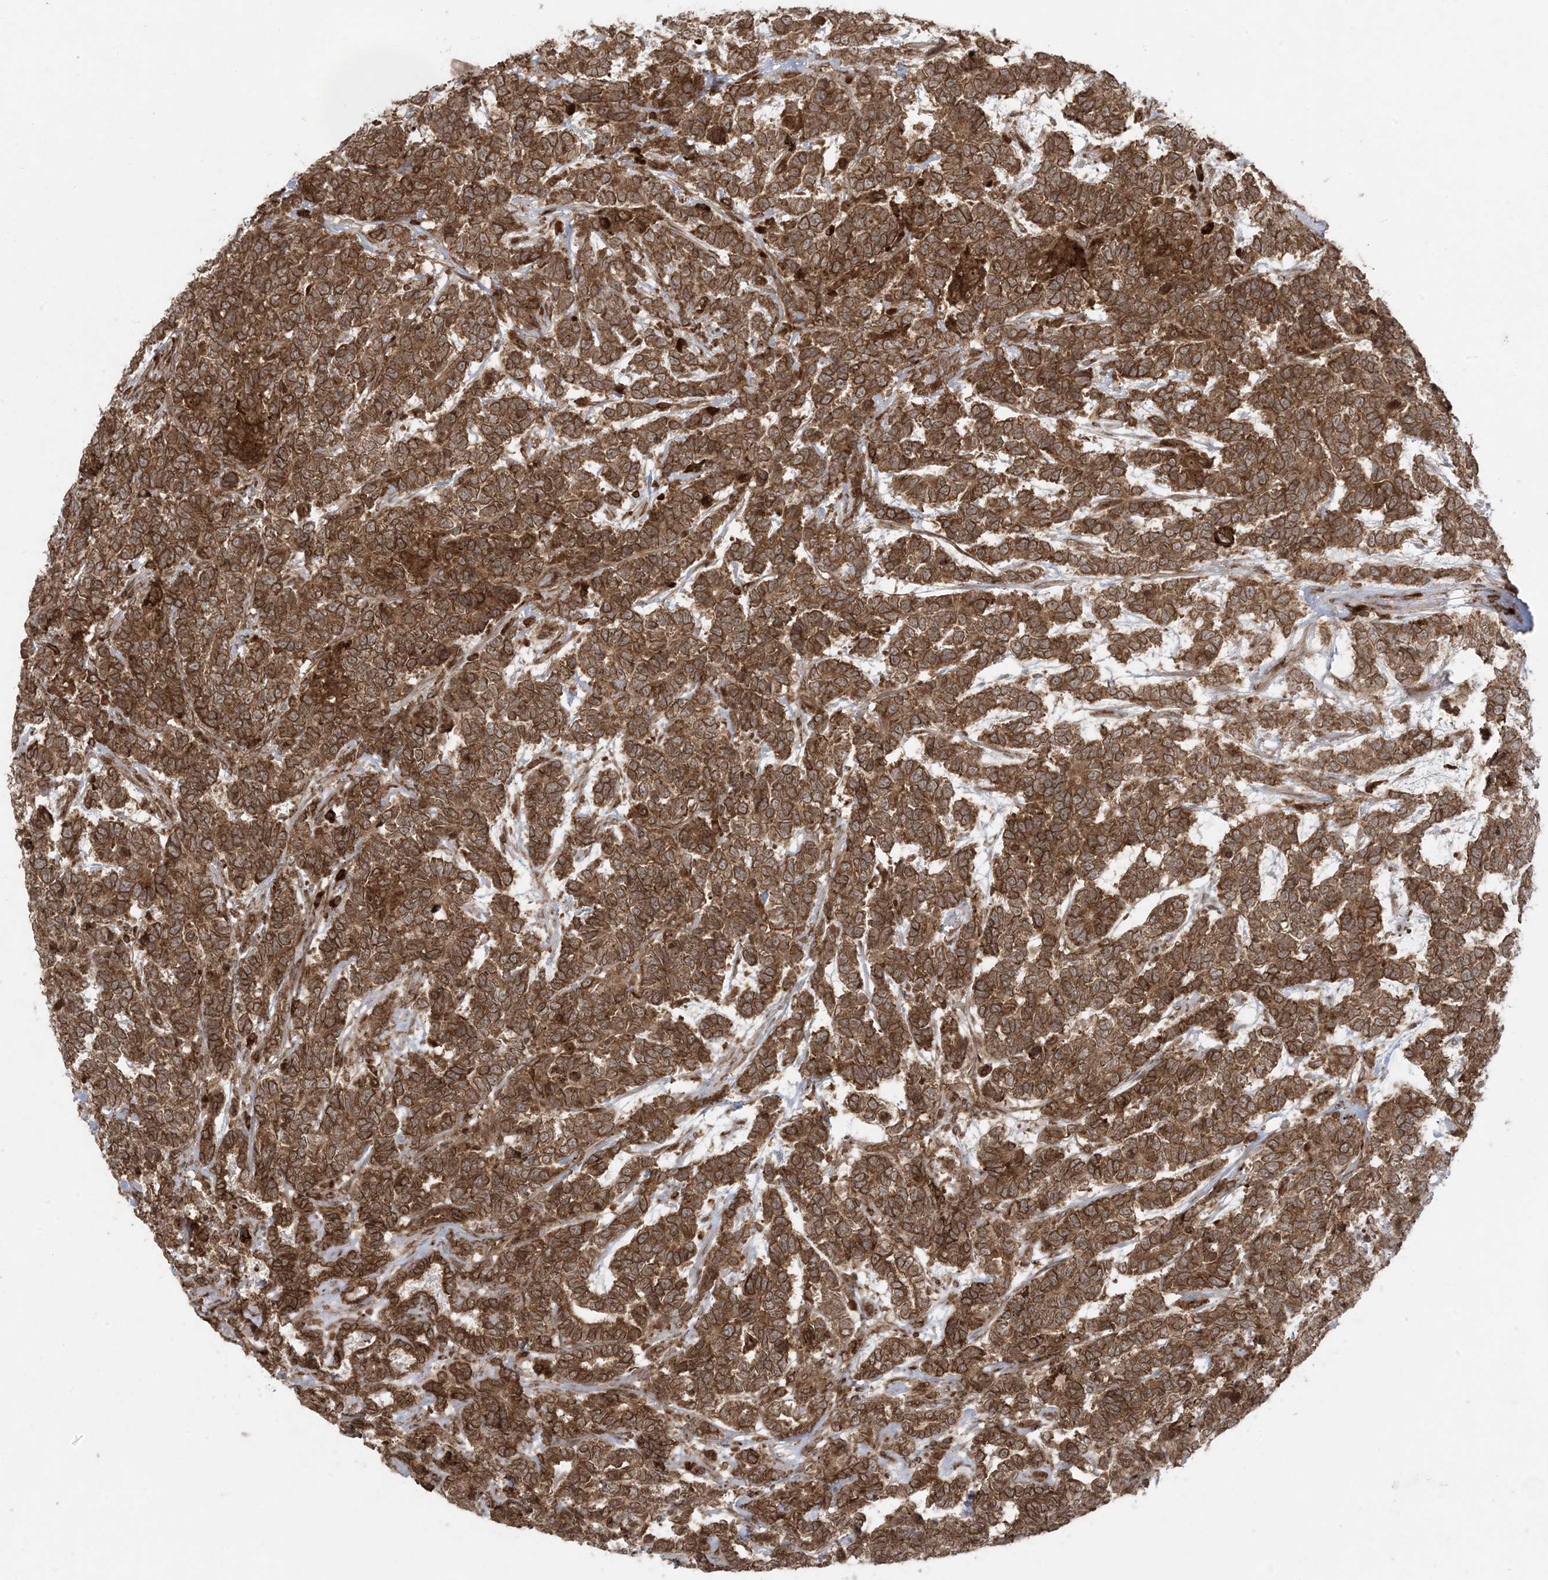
{"staining": {"intensity": "strong", "quantity": ">75%", "location": "cytoplasmic/membranous"}, "tissue": "testis cancer", "cell_type": "Tumor cells", "image_type": "cancer", "snomed": [{"axis": "morphology", "description": "Carcinoma, Embryonal, NOS"}, {"axis": "topography", "description": "Testis"}], "caption": "Testis cancer (embryonal carcinoma) stained with a brown dye demonstrates strong cytoplasmic/membranous positive staining in about >75% of tumor cells.", "gene": "DDX19B", "patient": {"sex": "male", "age": 26}}